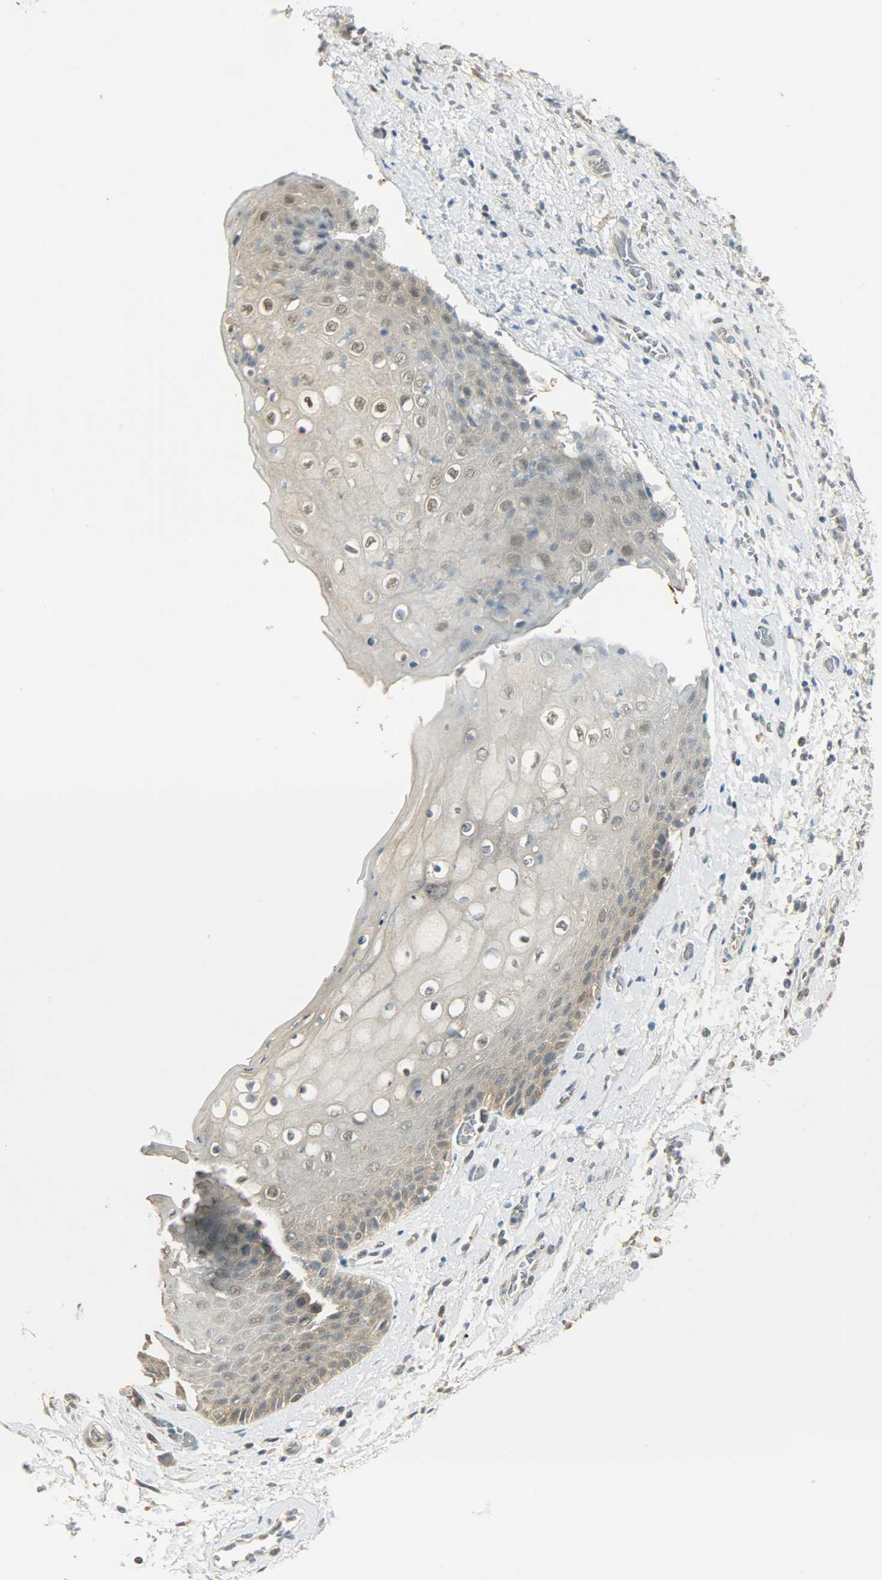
{"staining": {"intensity": "weak", "quantity": "25%-75%", "location": "cytoplasmic/membranous,nuclear"}, "tissue": "skin", "cell_type": "Epidermal cells", "image_type": "normal", "snomed": [{"axis": "morphology", "description": "Normal tissue, NOS"}, {"axis": "topography", "description": "Anal"}], "caption": "Skin stained with immunohistochemistry exhibits weak cytoplasmic/membranous,nuclear positivity in about 25%-75% of epidermal cells. The staining was performed using DAB (3,3'-diaminobenzidine), with brown indicating positive protein expression. Nuclei are stained blue with hematoxylin.", "gene": "PRMT5", "patient": {"sex": "female", "age": 46}}